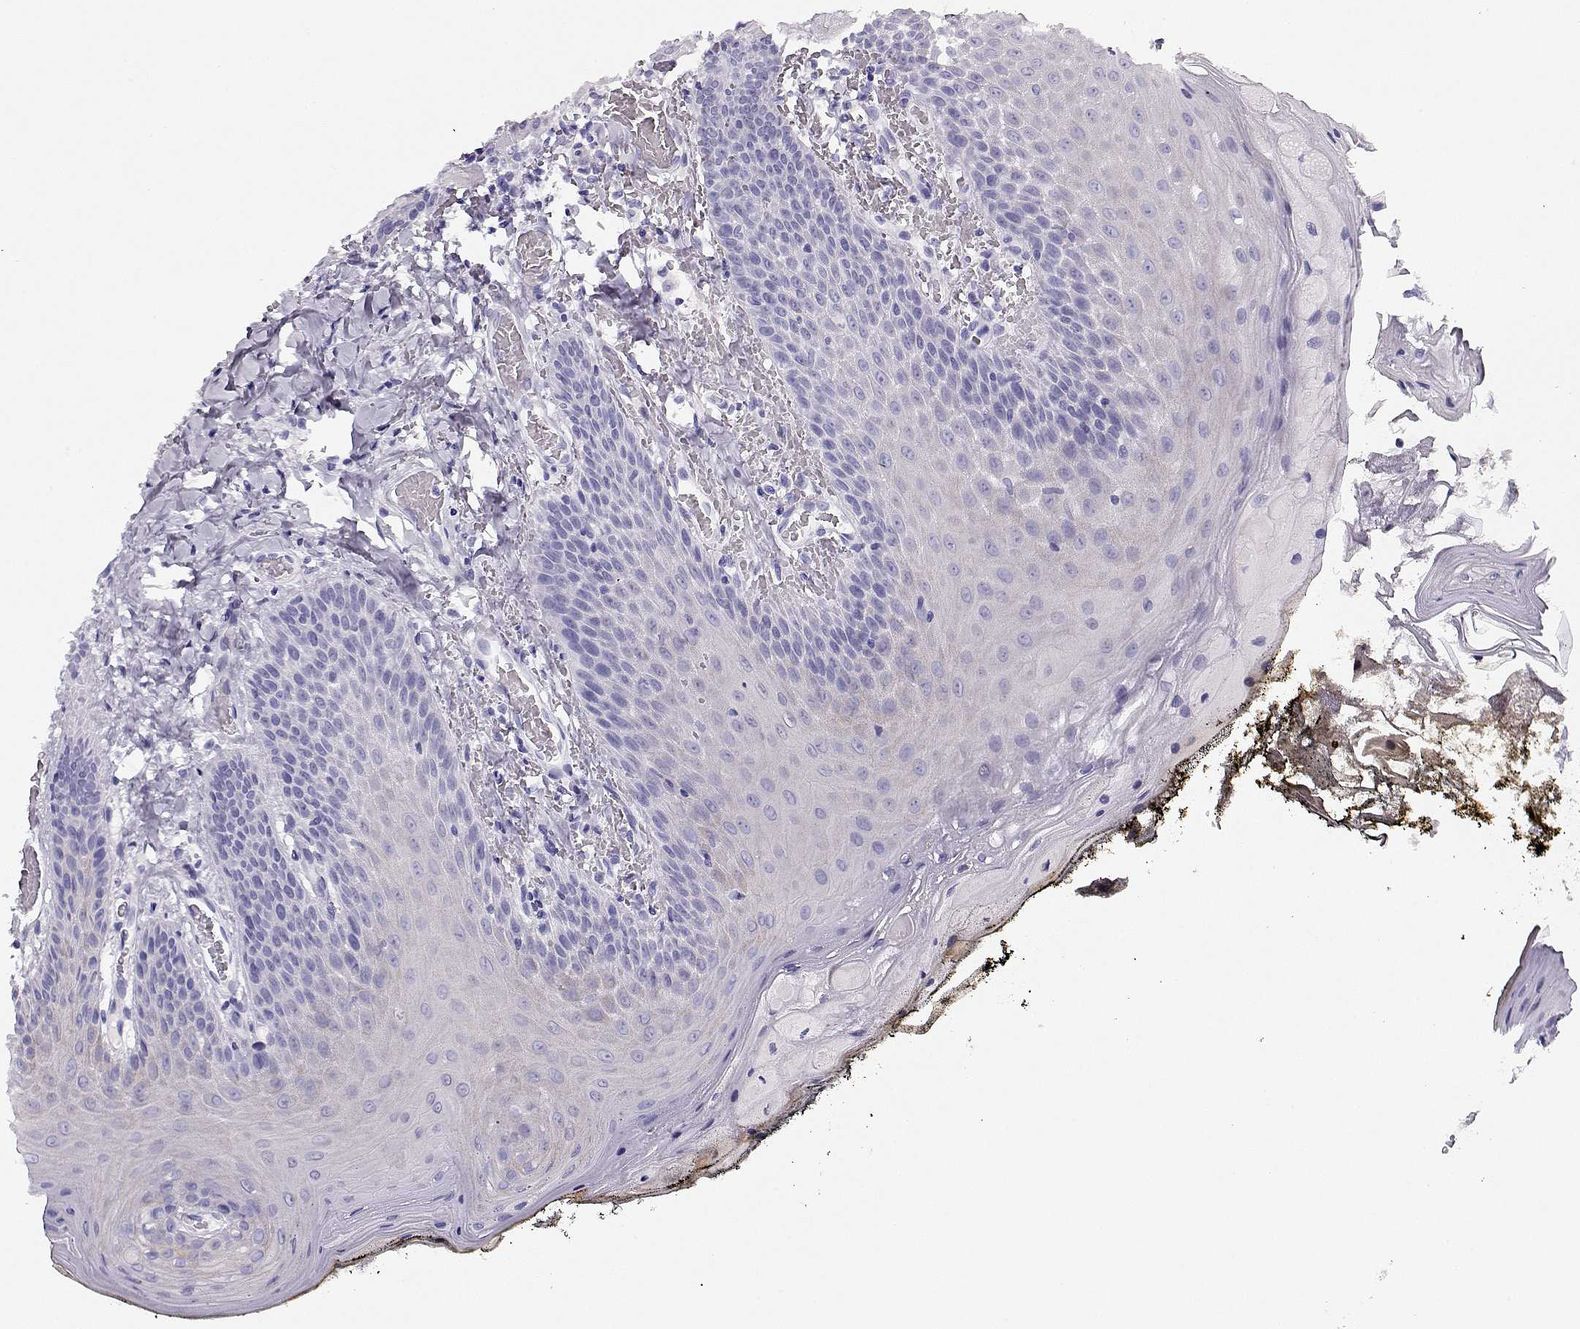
{"staining": {"intensity": "negative", "quantity": "none", "location": "none"}, "tissue": "oral mucosa", "cell_type": "Squamous epithelial cells", "image_type": "normal", "snomed": [{"axis": "morphology", "description": "Normal tissue, NOS"}, {"axis": "topography", "description": "Oral tissue"}], "caption": "IHC image of benign oral mucosa: oral mucosa stained with DAB (3,3'-diaminobenzidine) displays no significant protein positivity in squamous epithelial cells. The staining is performed using DAB brown chromogen with nuclei counter-stained in using hematoxylin.", "gene": "CRX", "patient": {"sex": "male", "age": 9}}